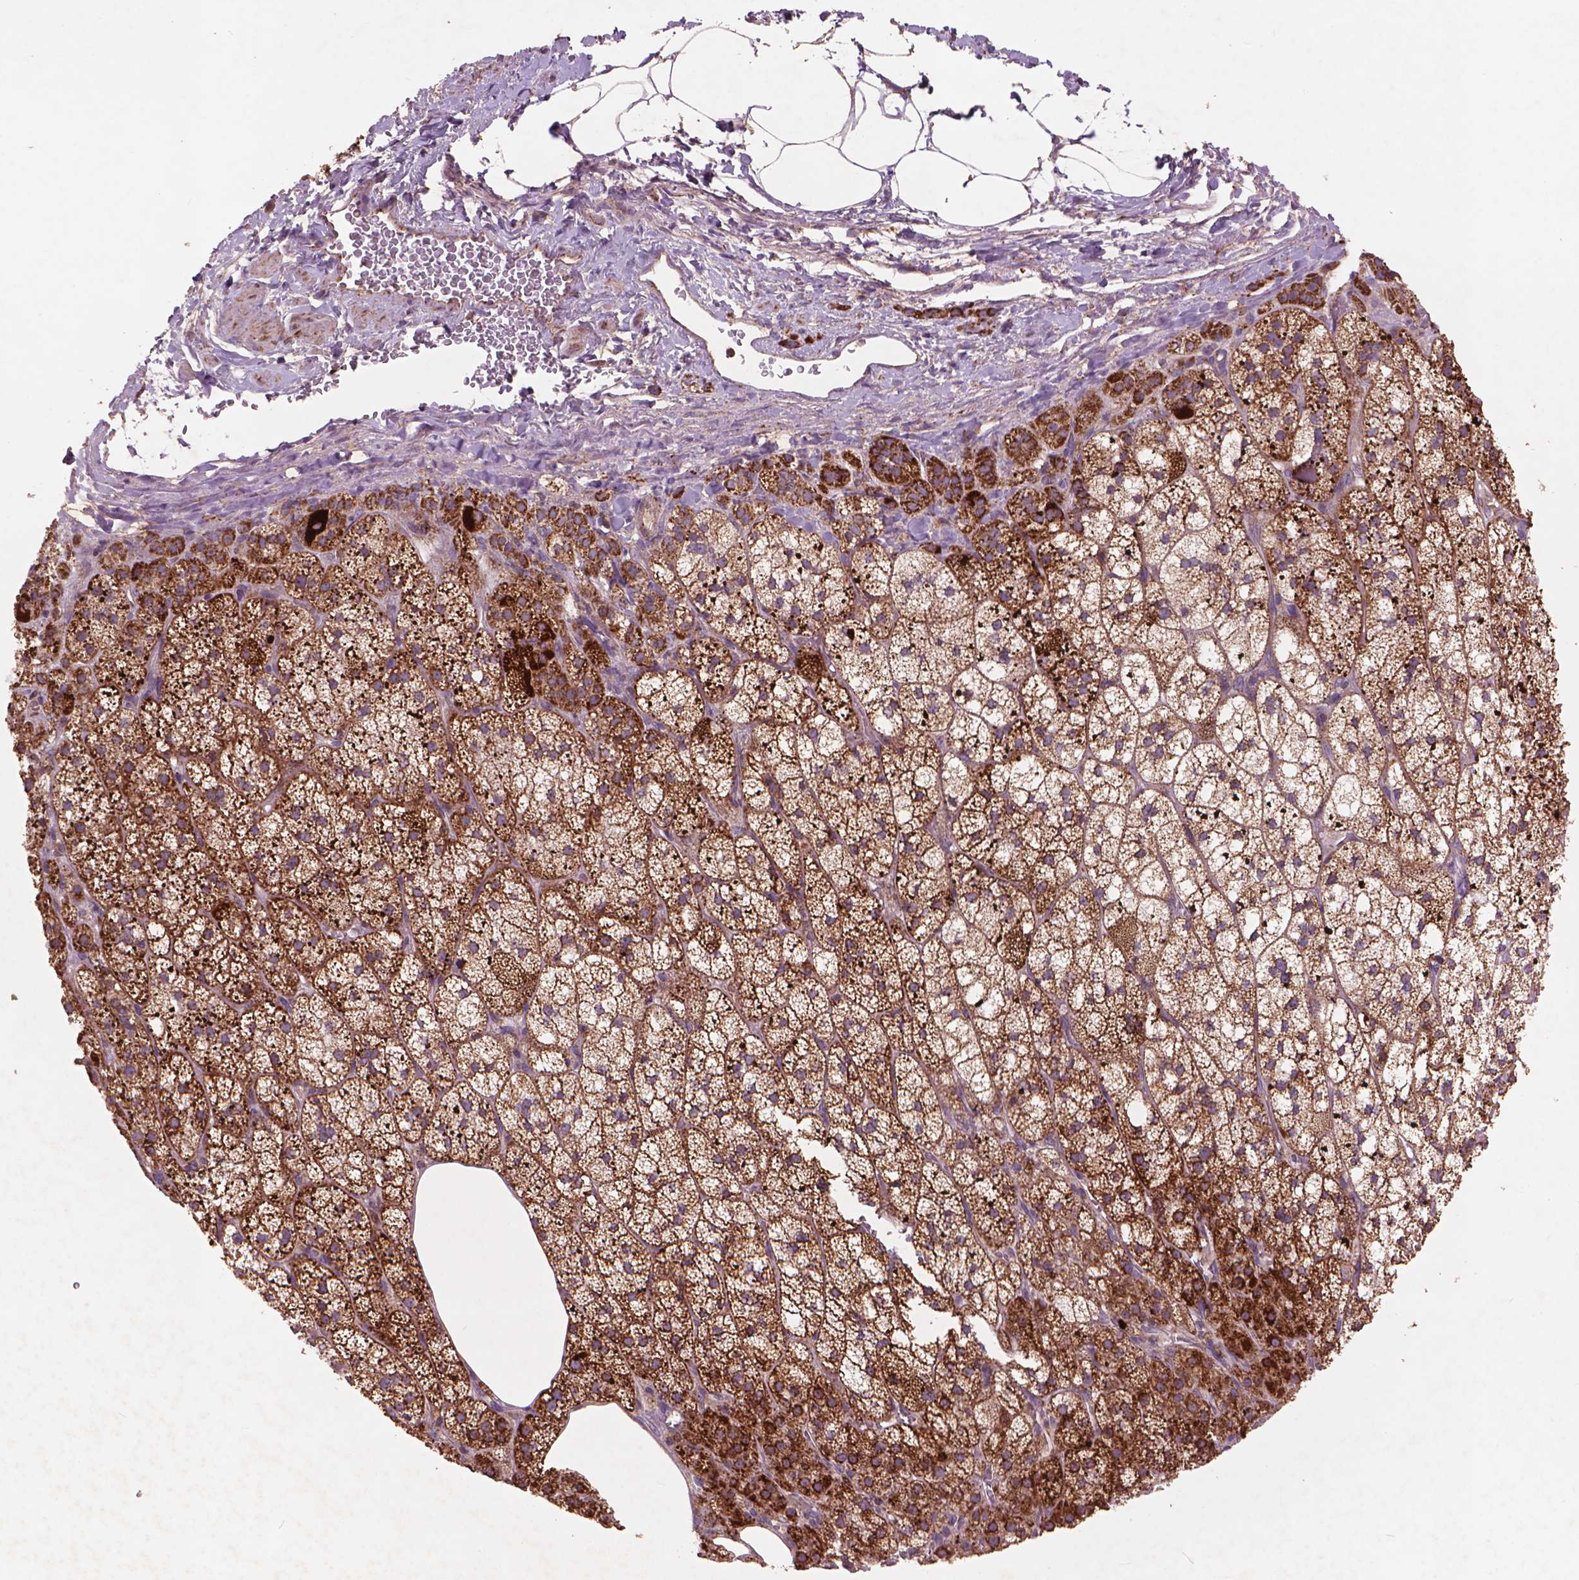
{"staining": {"intensity": "strong", "quantity": ">75%", "location": "cytoplasmic/membranous"}, "tissue": "adrenal gland", "cell_type": "Glandular cells", "image_type": "normal", "snomed": [{"axis": "morphology", "description": "Normal tissue, NOS"}, {"axis": "topography", "description": "Adrenal gland"}], "caption": "Immunohistochemistry (IHC) histopathology image of unremarkable adrenal gland stained for a protein (brown), which exhibits high levels of strong cytoplasmic/membranous positivity in approximately >75% of glandular cells.", "gene": "NLRX1", "patient": {"sex": "female", "age": 60}}